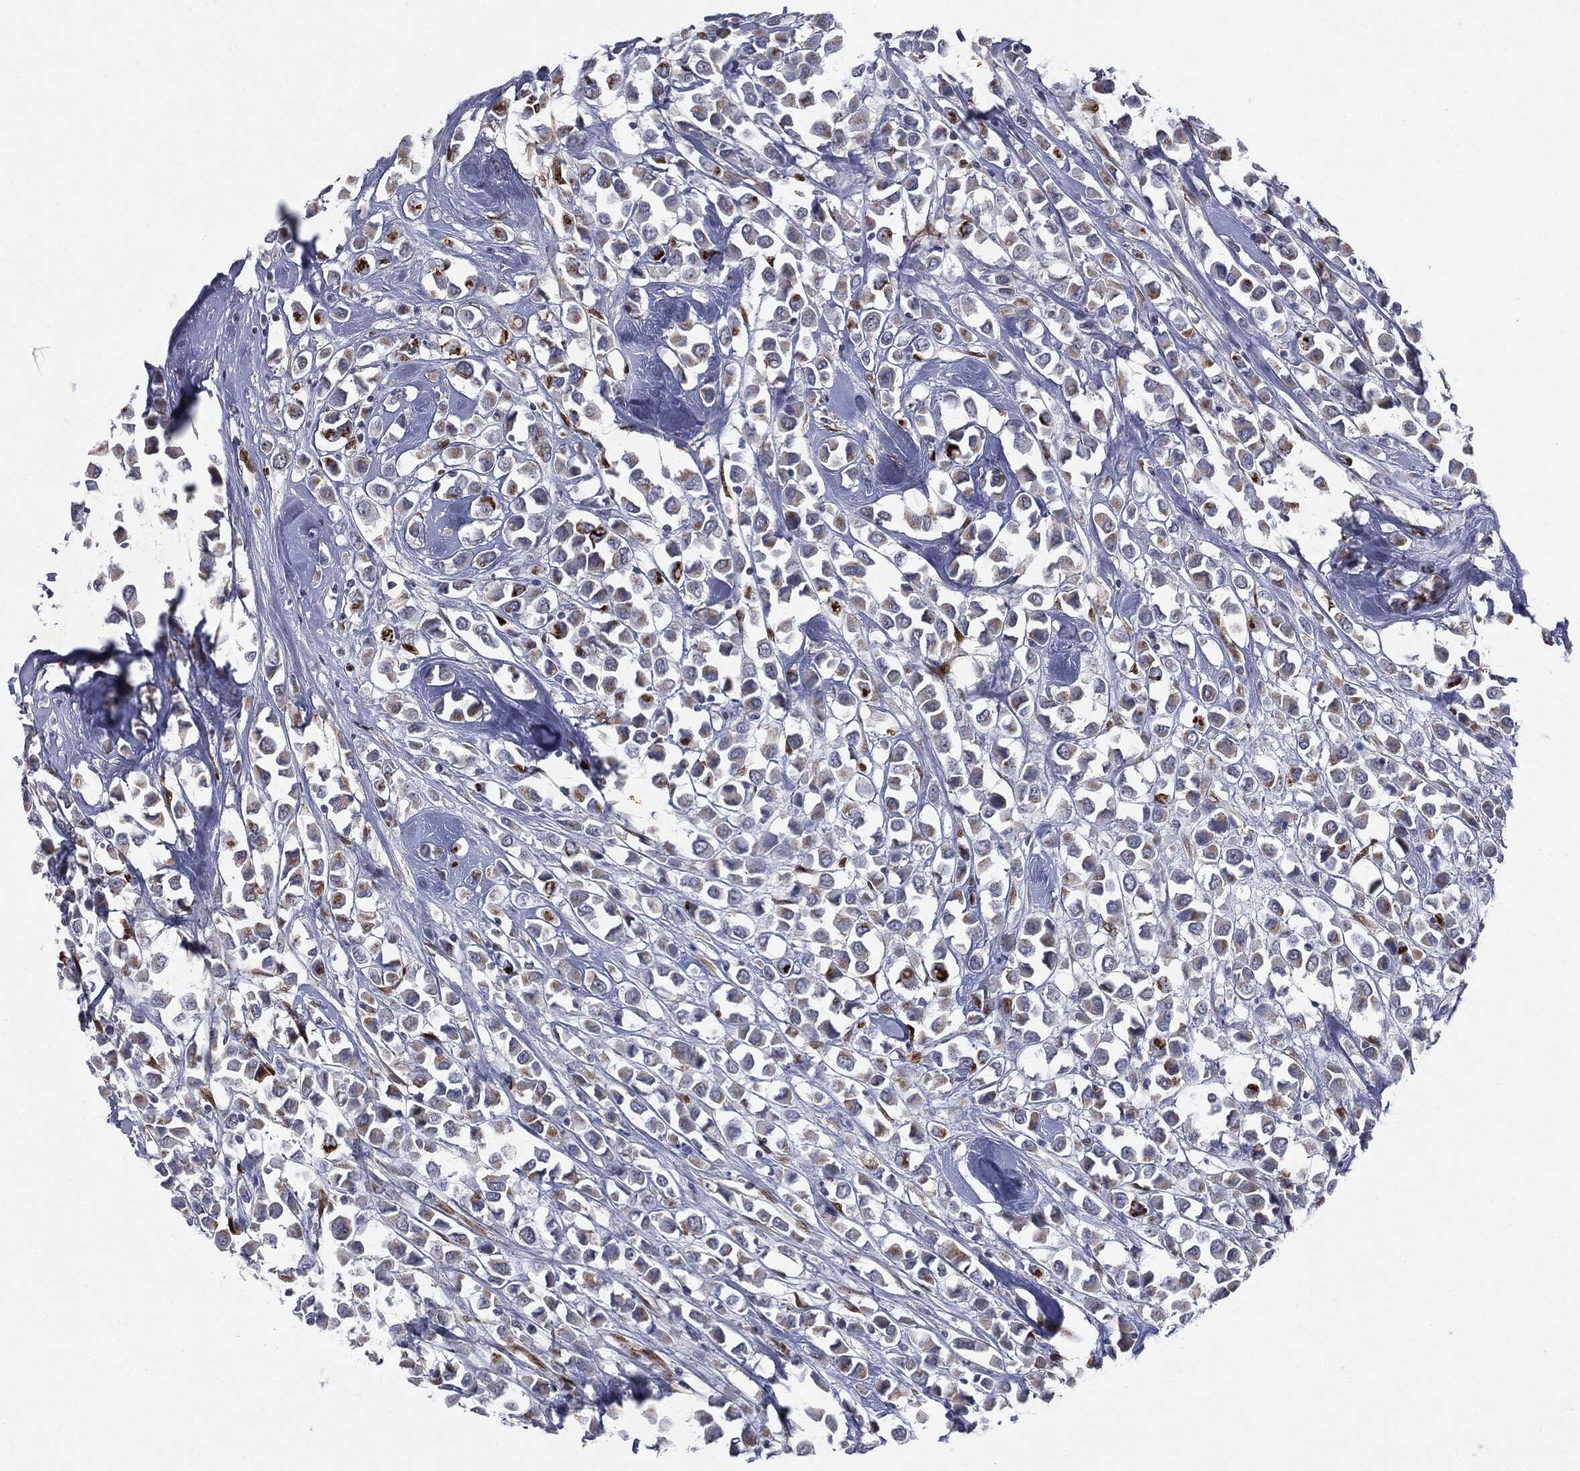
{"staining": {"intensity": "moderate", "quantity": "25%-75%", "location": "cytoplasmic/membranous"}, "tissue": "breast cancer", "cell_type": "Tumor cells", "image_type": "cancer", "snomed": [{"axis": "morphology", "description": "Duct carcinoma"}, {"axis": "topography", "description": "Breast"}], "caption": "Breast invasive ductal carcinoma tissue shows moderate cytoplasmic/membranous positivity in approximately 25%-75% of tumor cells", "gene": "CASD1", "patient": {"sex": "female", "age": 61}}